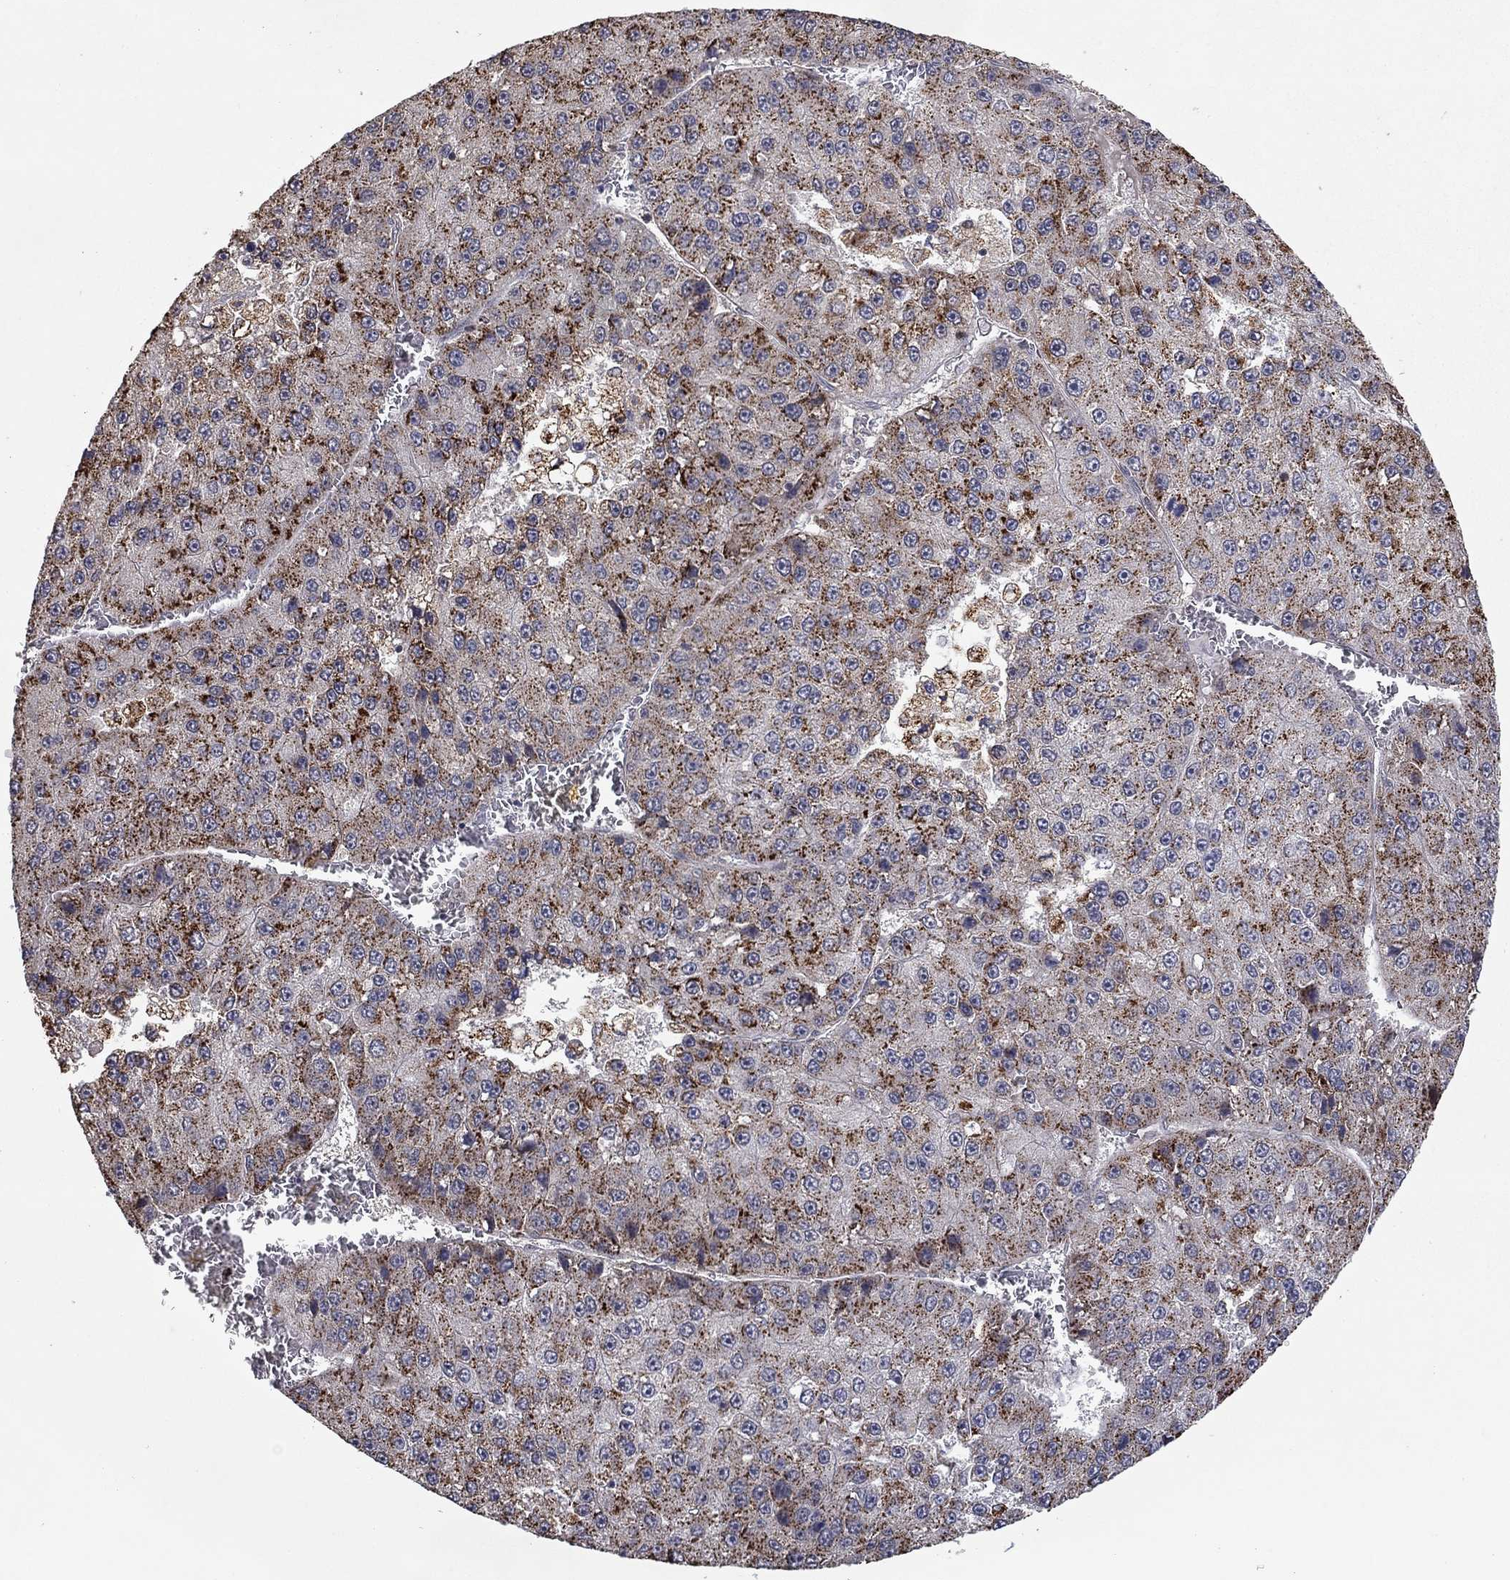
{"staining": {"intensity": "strong", "quantity": "25%-75%", "location": "cytoplasmic/membranous"}, "tissue": "liver cancer", "cell_type": "Tumor cells", "image_type": "cancer", "snomed": [{"axis": "morphology", "description": "Carcinoma, Hepatocellular, NOS"}, {"axis": "topography", "description": "Liver"}], "caption": "Immunohistochemical staining of liver cancer (hepatocellular carcinoma) demonstrates strong cytoplasmic/membranous protein positivity in approximately 25%-75% of tumor cells.", "gene": "LPCAT4", "patient": {"sex": "female", "age": 73}}